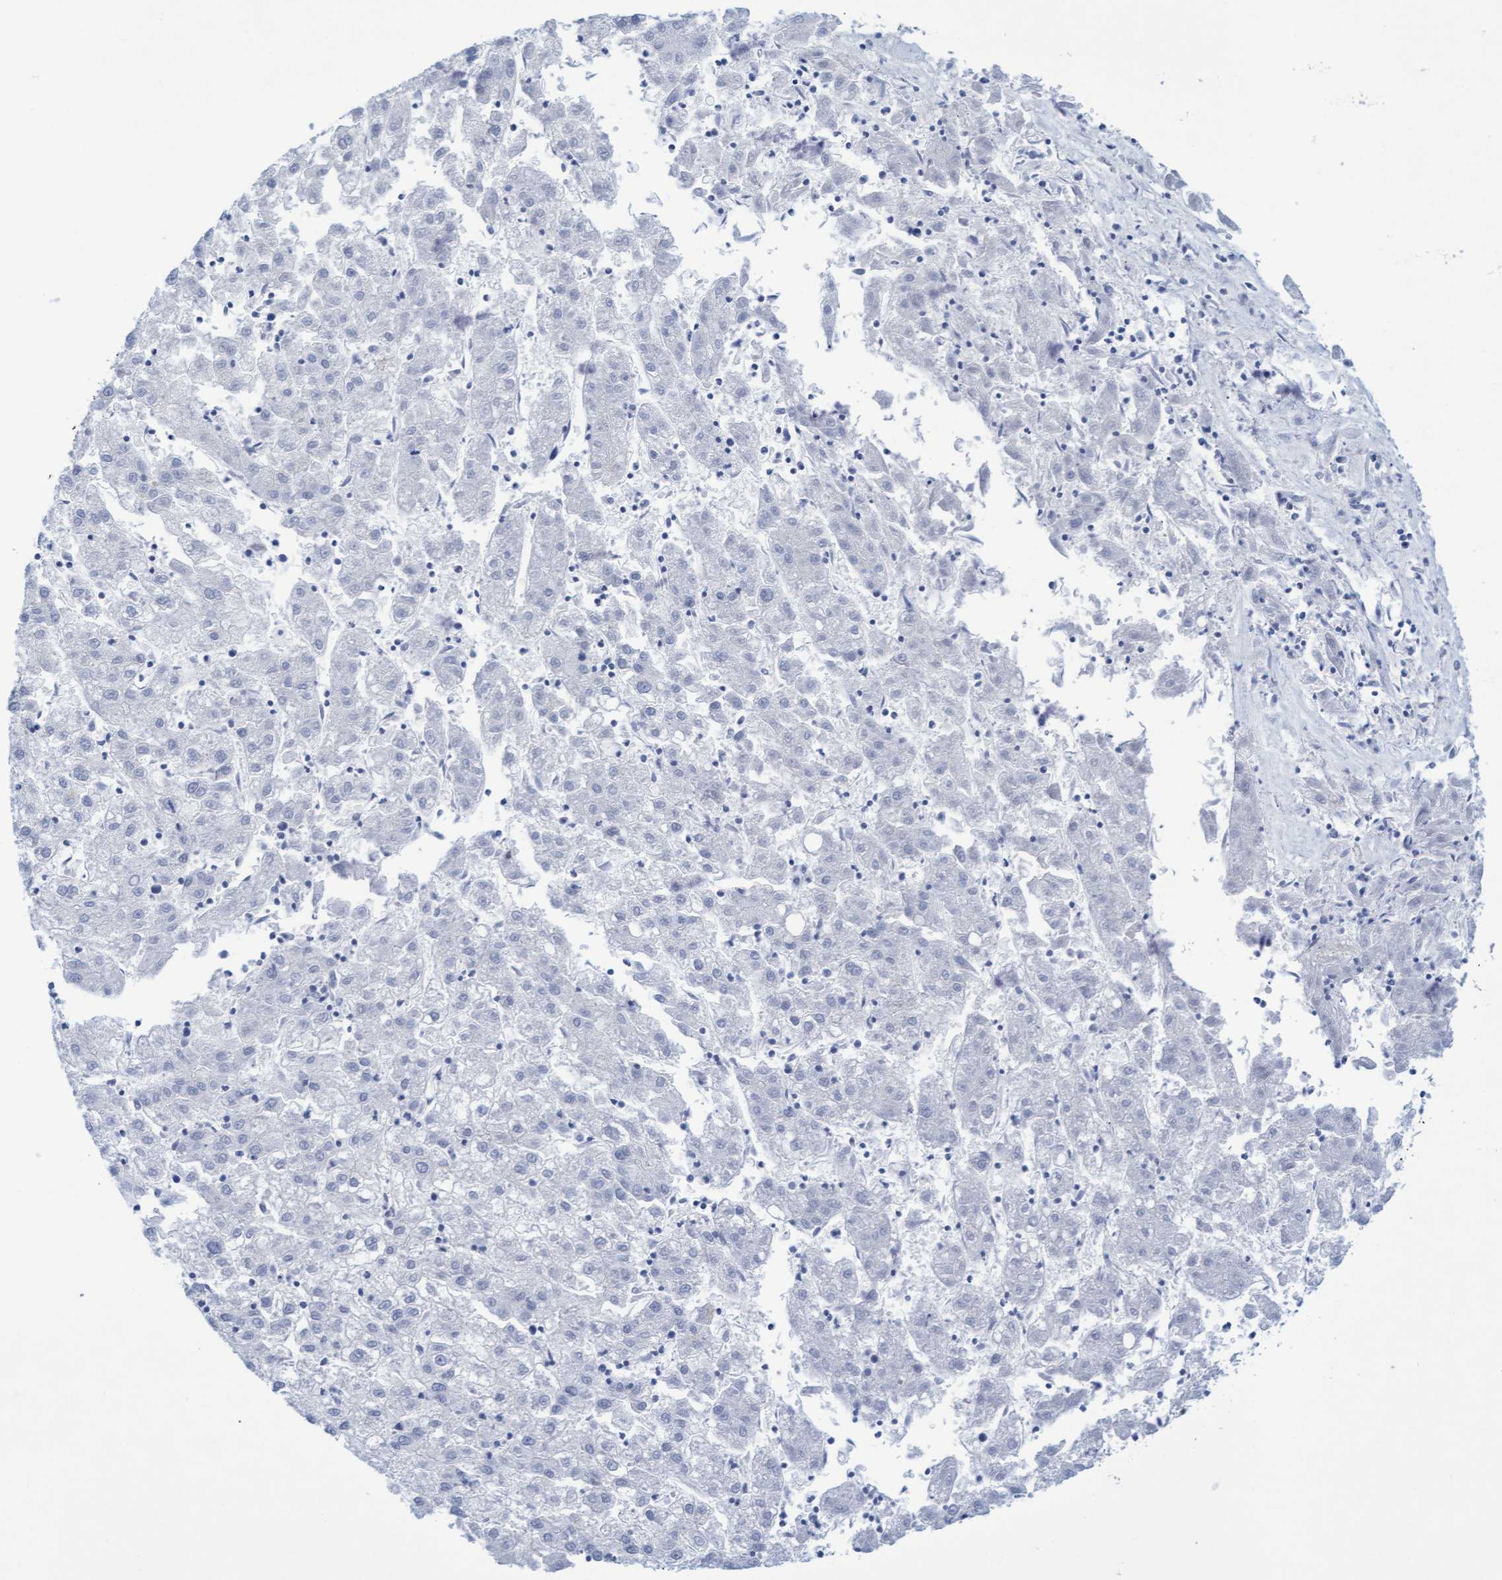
{"staining": {"intensity": "negative", "quantity": "none", "location": "none"}, "tissue": "liver cancer", "cell_type": "Tumor cells", "image_type": "cancer", "snomed": [{"axis": "morphology", "description": "Carcinoma, Hepatocellular, NOS"}, {"axis": "topography", "description": "Liver"}], "caption": "Liver cancer (hepatocellular carcinoma) was stained to show a protein in brown. There is no significant staining in tumor cells.", "gene": "GLRX2", "patient": {"sex": "male", "age": 72}}